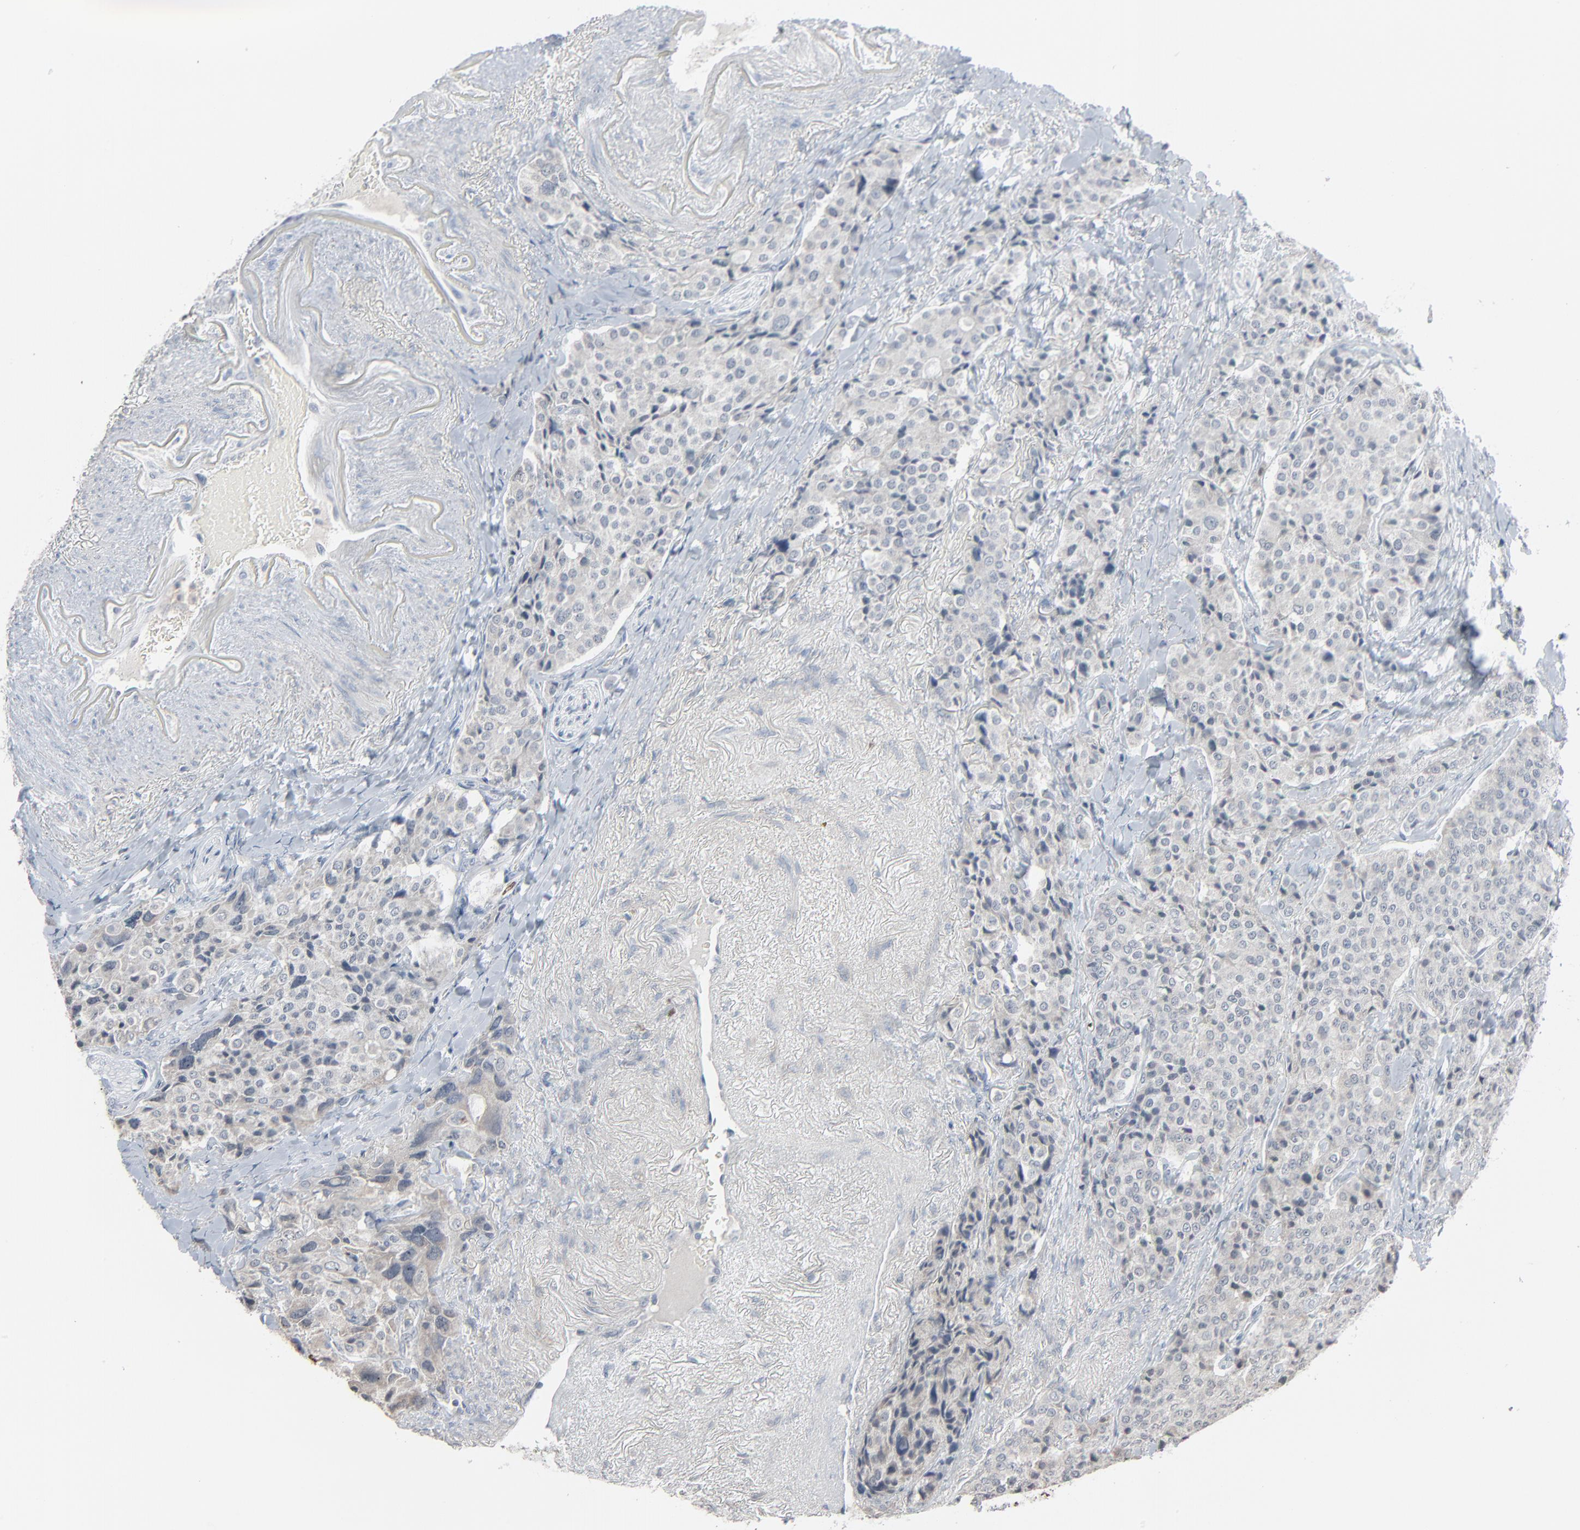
{"staining": {"intensity": "weak", "quantity": "<25%", "location": "cytoplasmic/membranous"}, "tissue": "carcinoid", "cell_type": "Tumor cells", "image_type": "cancer", "snomed": [{"axis": "morphology", "description": "Carcinoid, malignant, NOS"}, {"axis": "topography", "description": "Colon"}], "caption": "The immunohistochemistry (IHC) photomicrograph has no significant positivity in tumor cells of carcinoid (malignant) tissue.", "gene": "SAGE1", "patient": {"sex": "female", "age": 61}}